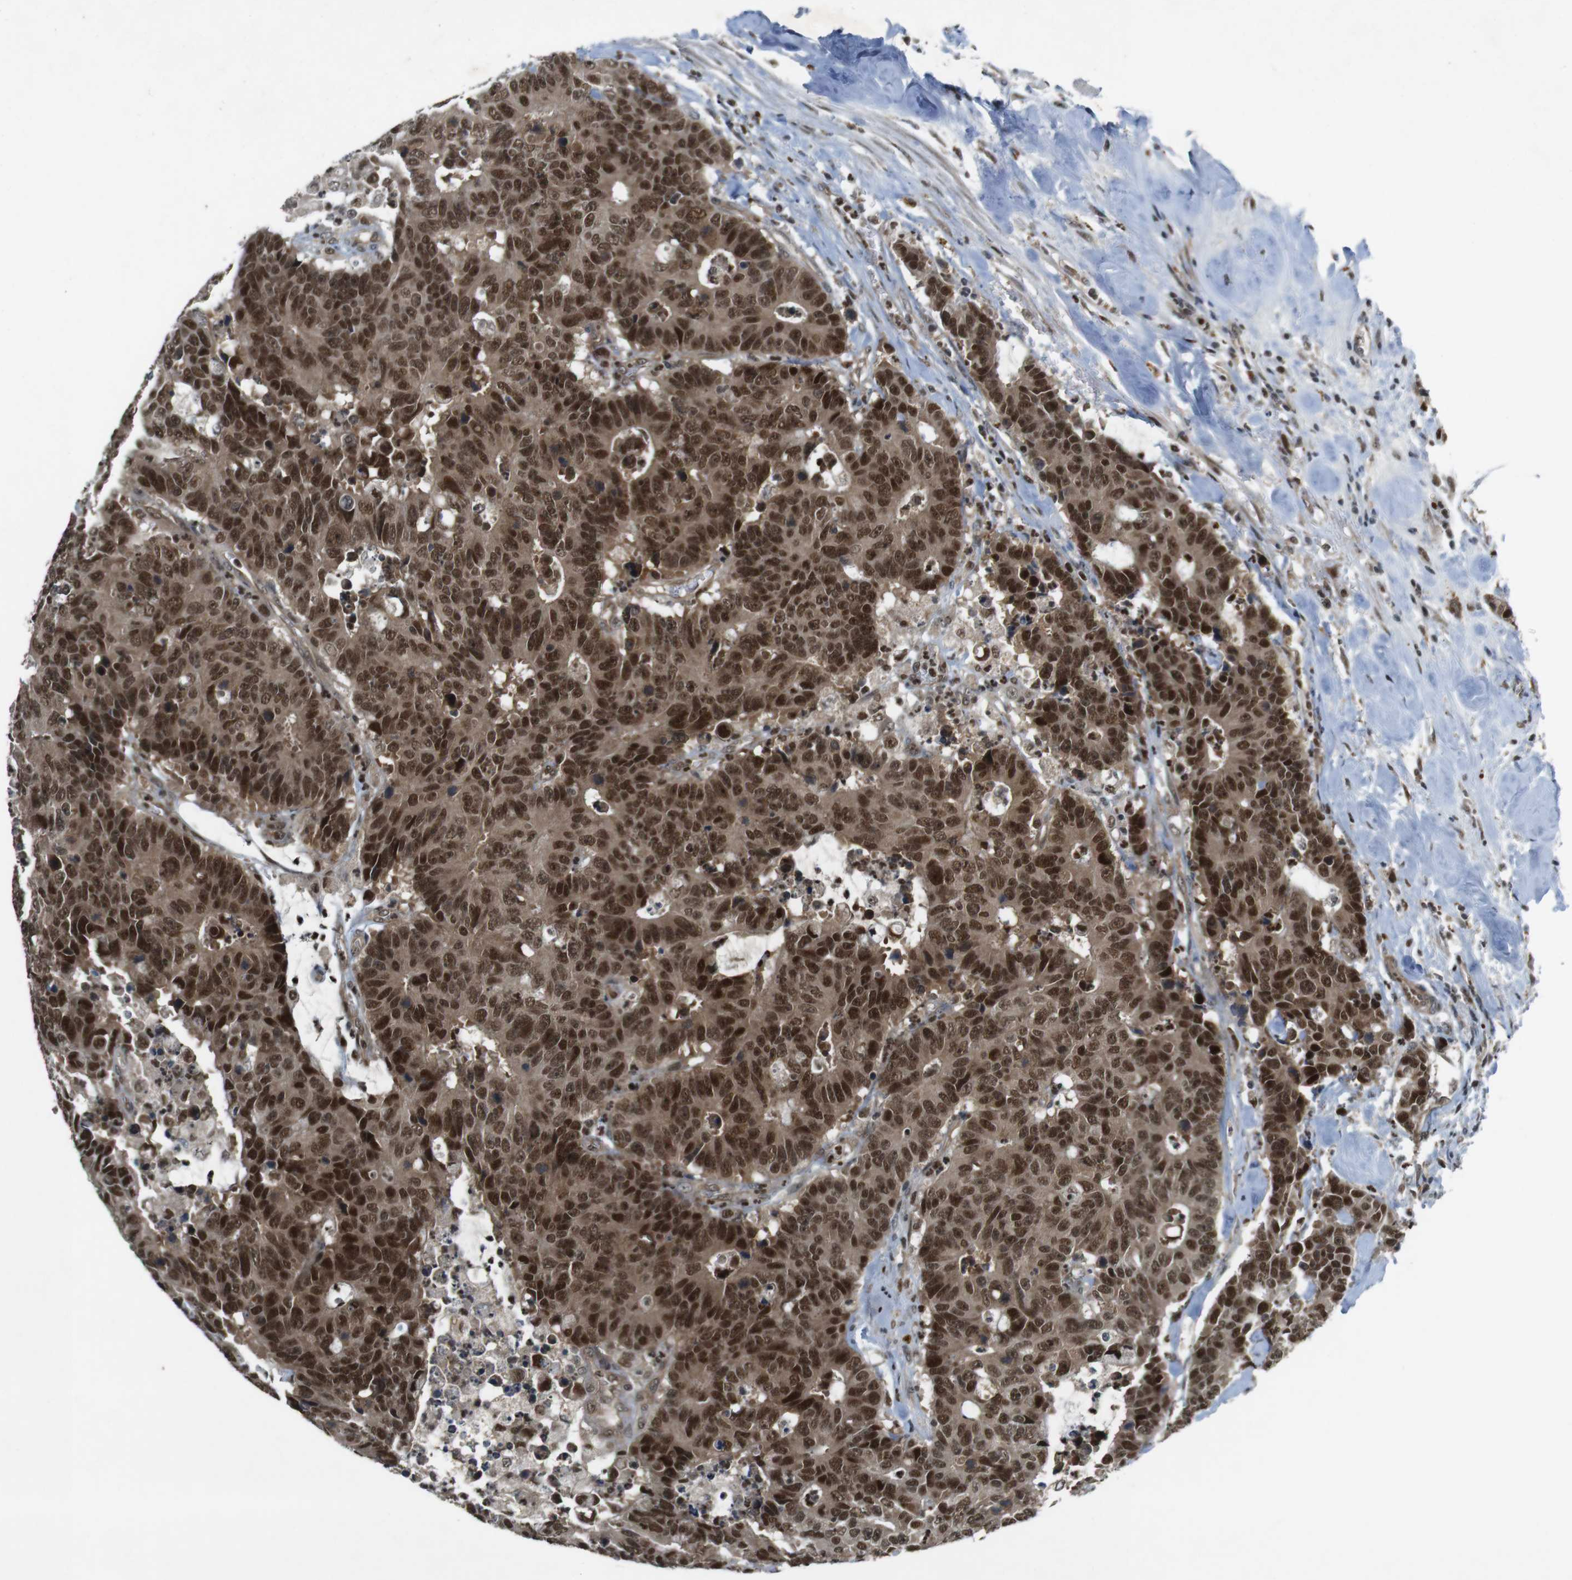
{"staining": {"intensity": "strong", "quantity": ">75%", "location": "cytoplasmic/membranous,nuclear"}, "tissue": "colorectal cancer", "cell_type": "Tumor cells", "image_type": "cancer", "snomed": [{"axis": "morphology", "description": "Adenocarcinoma, NOS"}, {"axis": "topography", "description": "Colon"}], "caption": "Immunohistochemistry photomicrograph of colorectal cancer stained for a protein (brown), which reveals high levels of strong cytoplasmic/membranous and nuclear expression in approximately >75% of tumor cells.", "gene": "MAPKAPK5", "patient": {"sex": "female", "age": 86}}